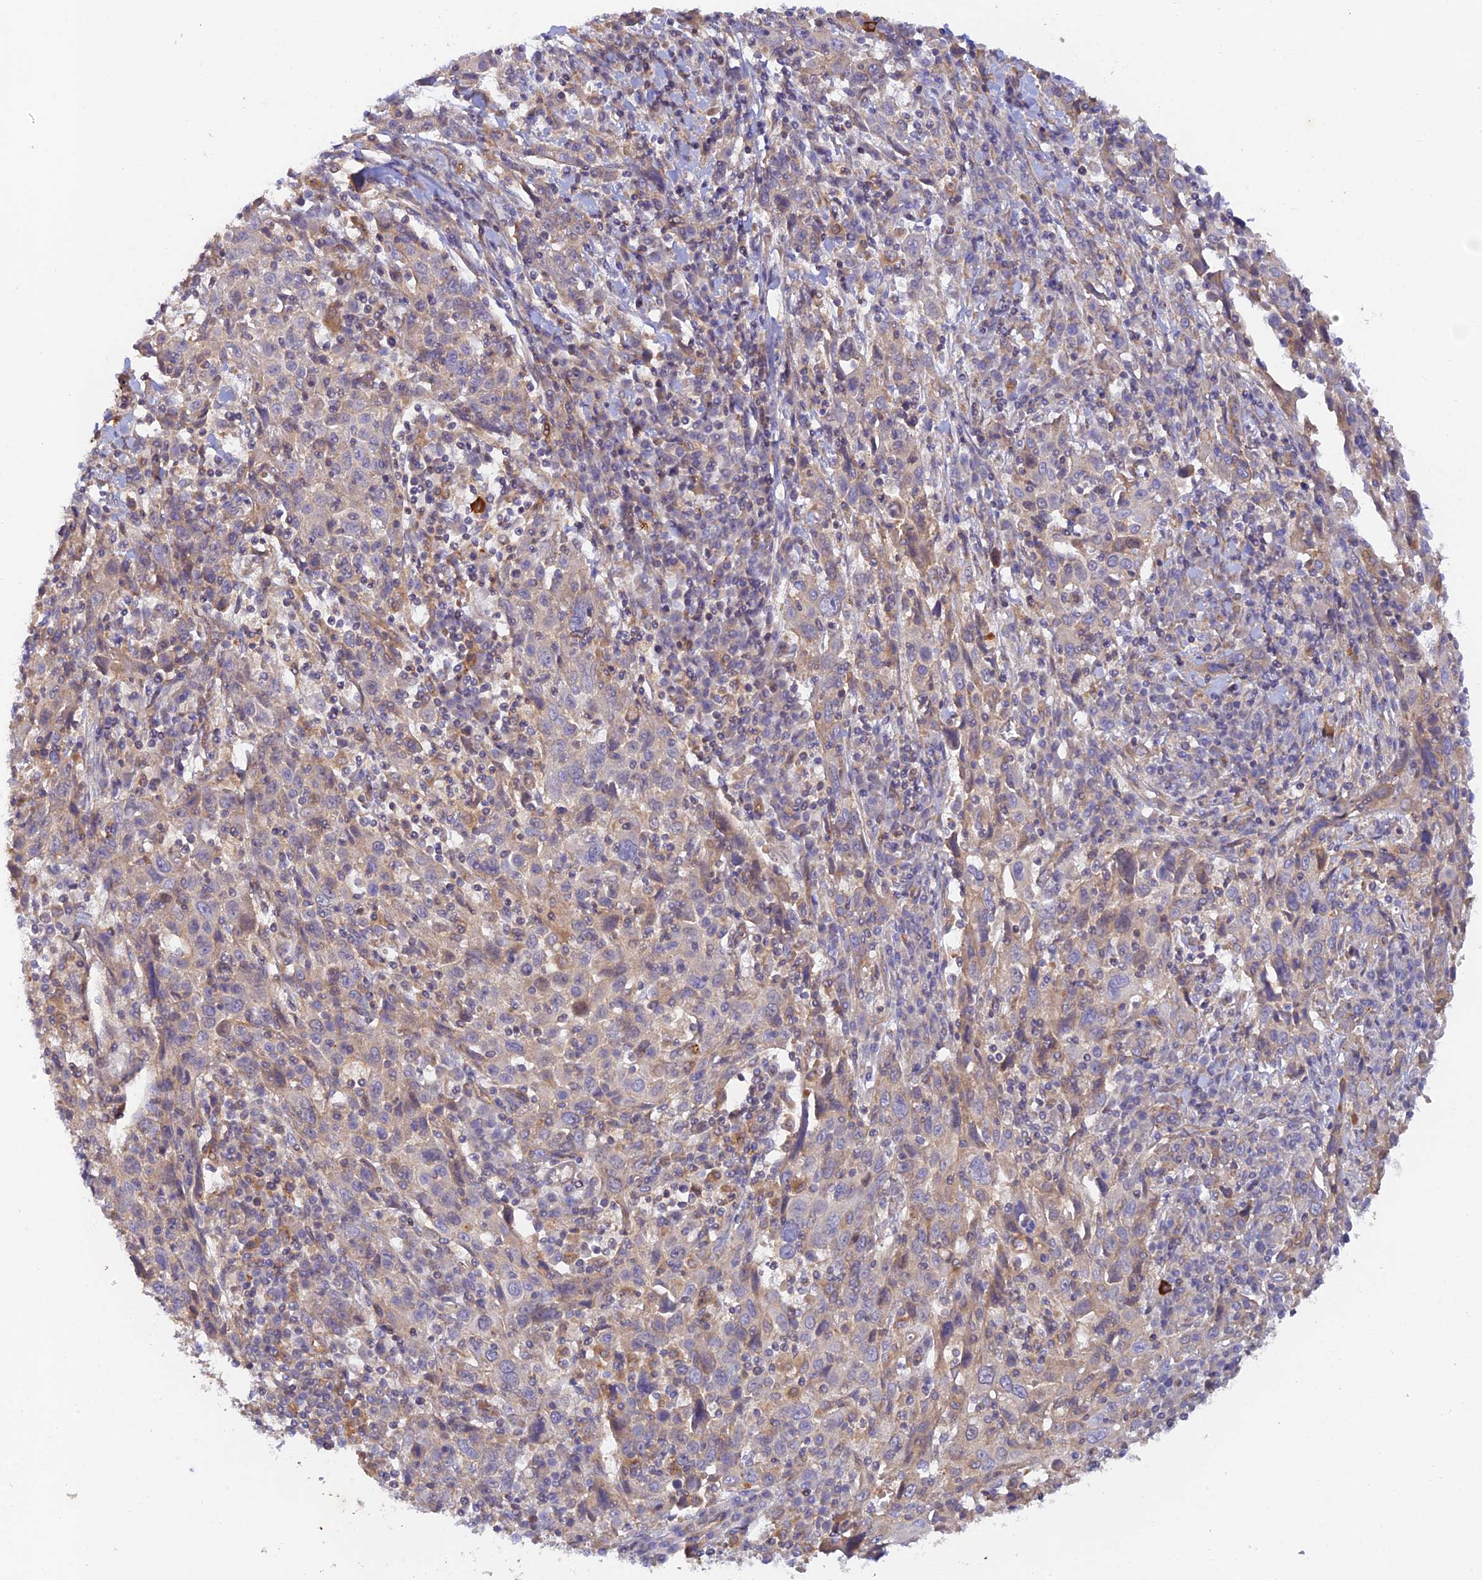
{"staining": {"intensity": "weak", "quantity": "<25%", "location": "cytoplasmic/membranous"}, "tissue": "cervical cancer", "cell_type": "Tumor cells", "image_type": "cancer", "snomed": [{"axis": "morphology", "description": "Squamous cell carcinoma, NOS"}, {"axis": "topography", "description": "Cervix"}], "caption": "High magnification brightfield microscopy of cervical cancer (squamous cell carcinoma) stained with DAB (brown) and counterstained with hematoxylin (blue): tumor cells show no significant staining.", "gene": "MYO9A", "patient": {"sex": "female", "age": 46}}